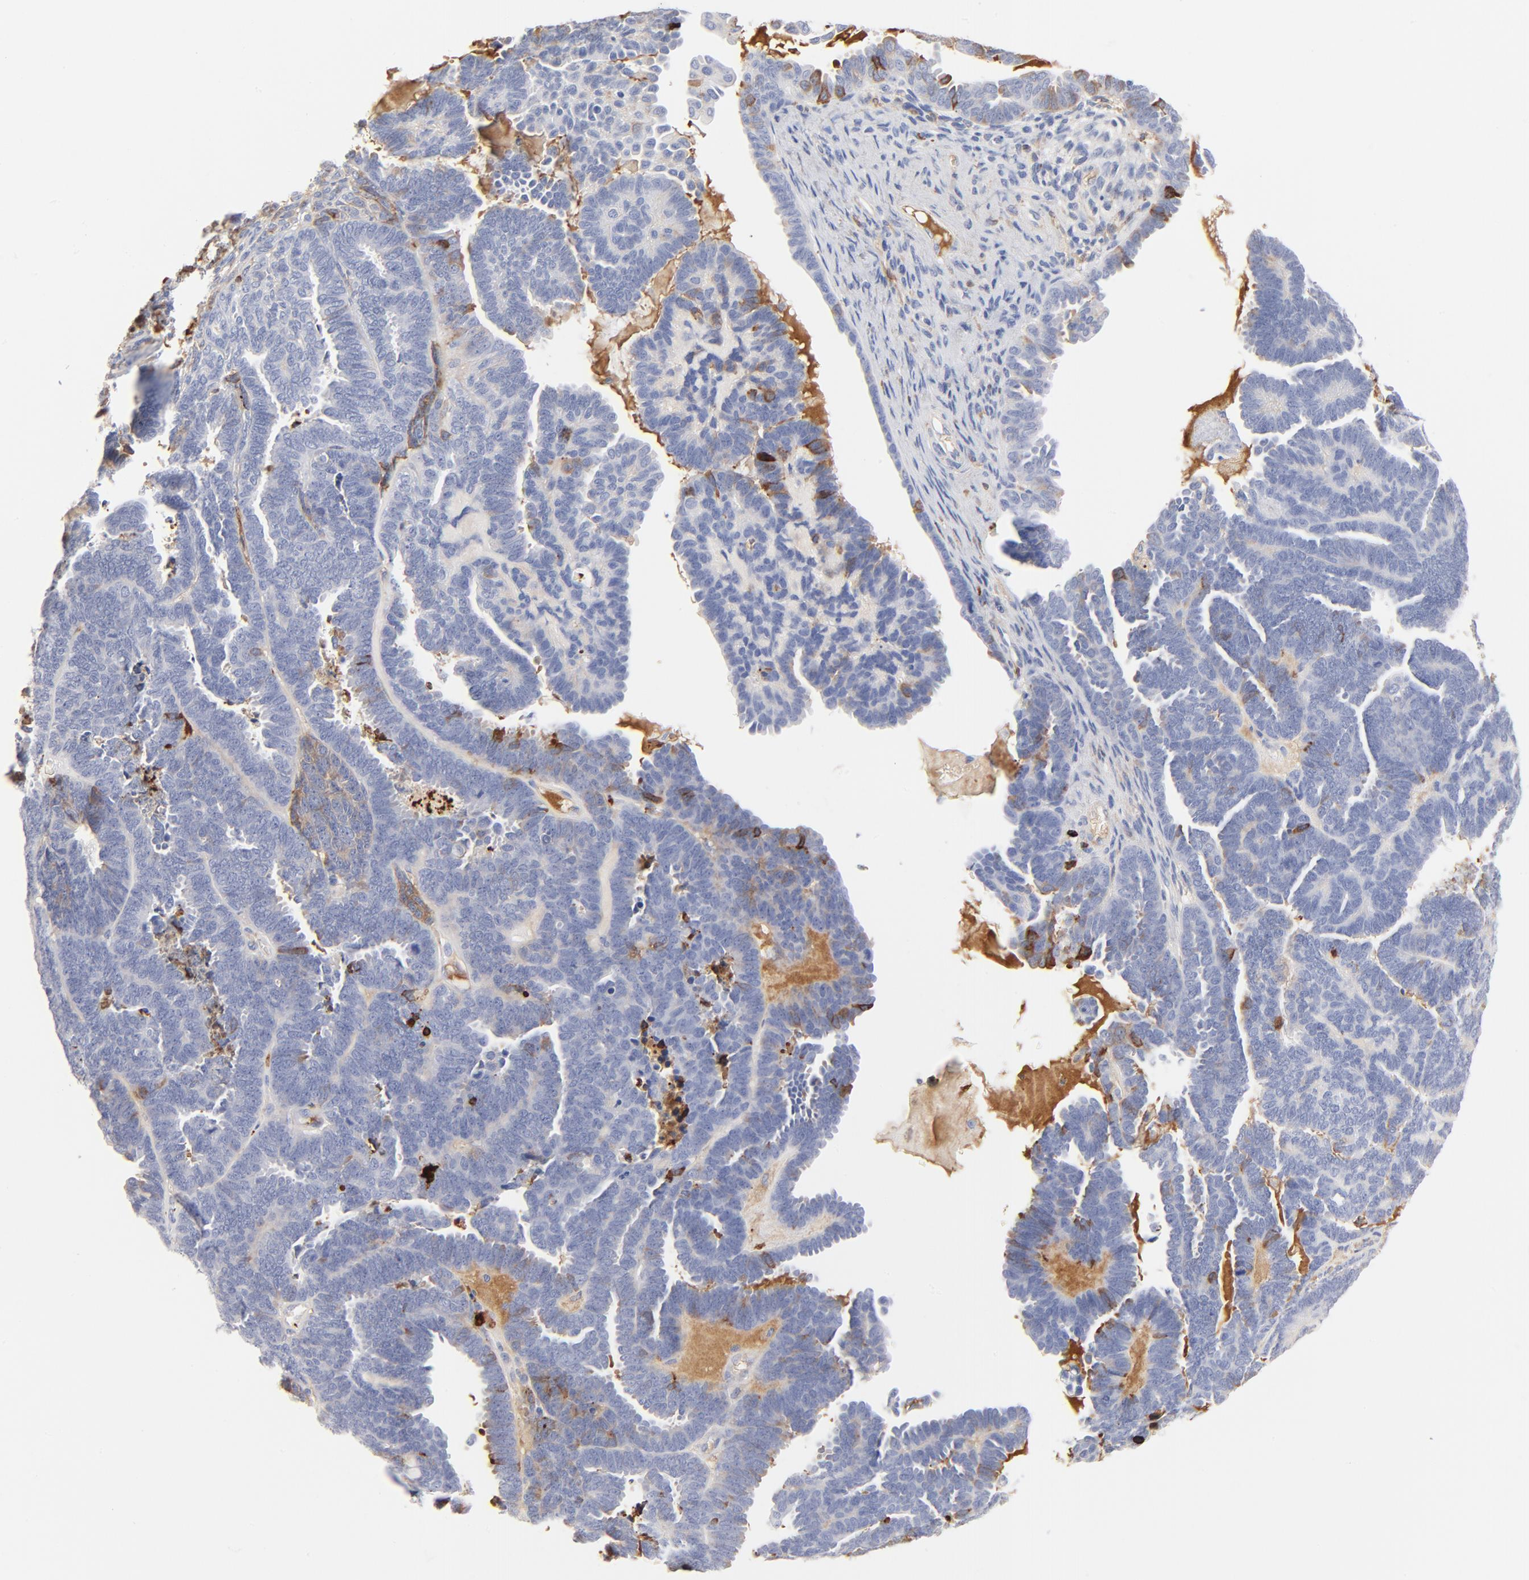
{"staining": {"intensity": "negative", "quantity": "none", "location": "none"}, "tissue": "endometrial cancer", "cell_type": "Tumor cells", "image_type": "cancer", "snomed": [{"axis": "morphology", "description": "Neoplasm, malignant, NOS"}, {"axis": "topography", "description": "Endometrium"}], "caption": "DAB (3,3'-diaminobenzidine) immunohistochemical staining of human endometrial neoplasm (malignant) reveals no significant staining in tumor cells. The staining was performed using DAB (3,3'-diaminobenzidine) to visualize the protein expression in brown, while the nuclei were stained in blue with hematoxylin (Magnification: 20x).", "gene": "APOH", "patient": {"sex": "female", "age": 74}}